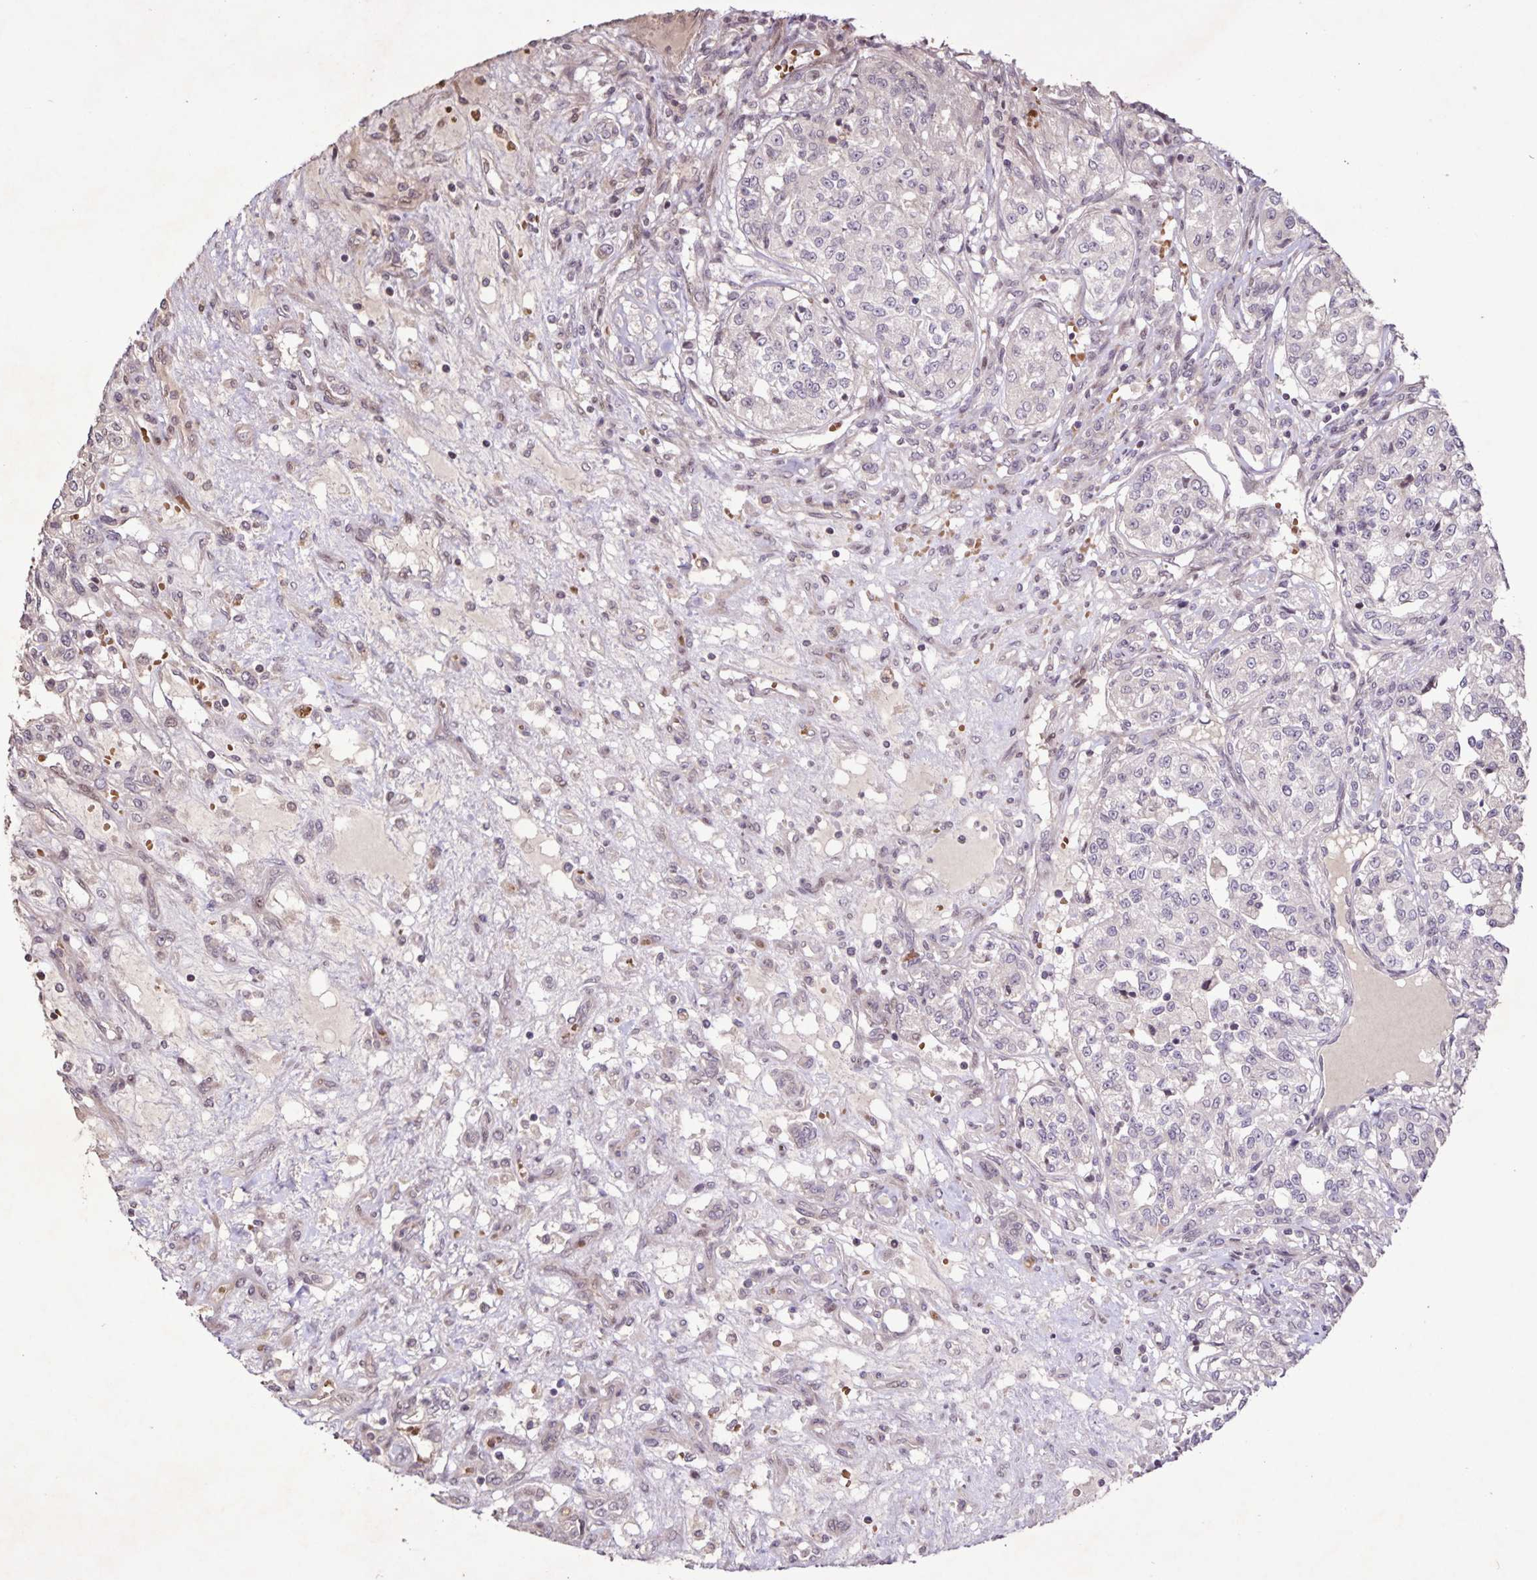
{"staining": {"intensity": "negative", "quantity": "none", "location": "none"}, "tissue": "renal cancer", "cell_type": "Tumor cells", "image_type": "cancer", "snomed": [{"axis": "morphology", "description": "Adenocarcinoma, NOS"}, {"axis": "topography", "description": "Kidney"}], "caption": "There is no significant positivity in tumor cells of renal cancer. (DAB IHC visualized using brightfield microscopy, high magnification).", "gene": "GDF2", "patient": {"sex": "female", "age": 63}}